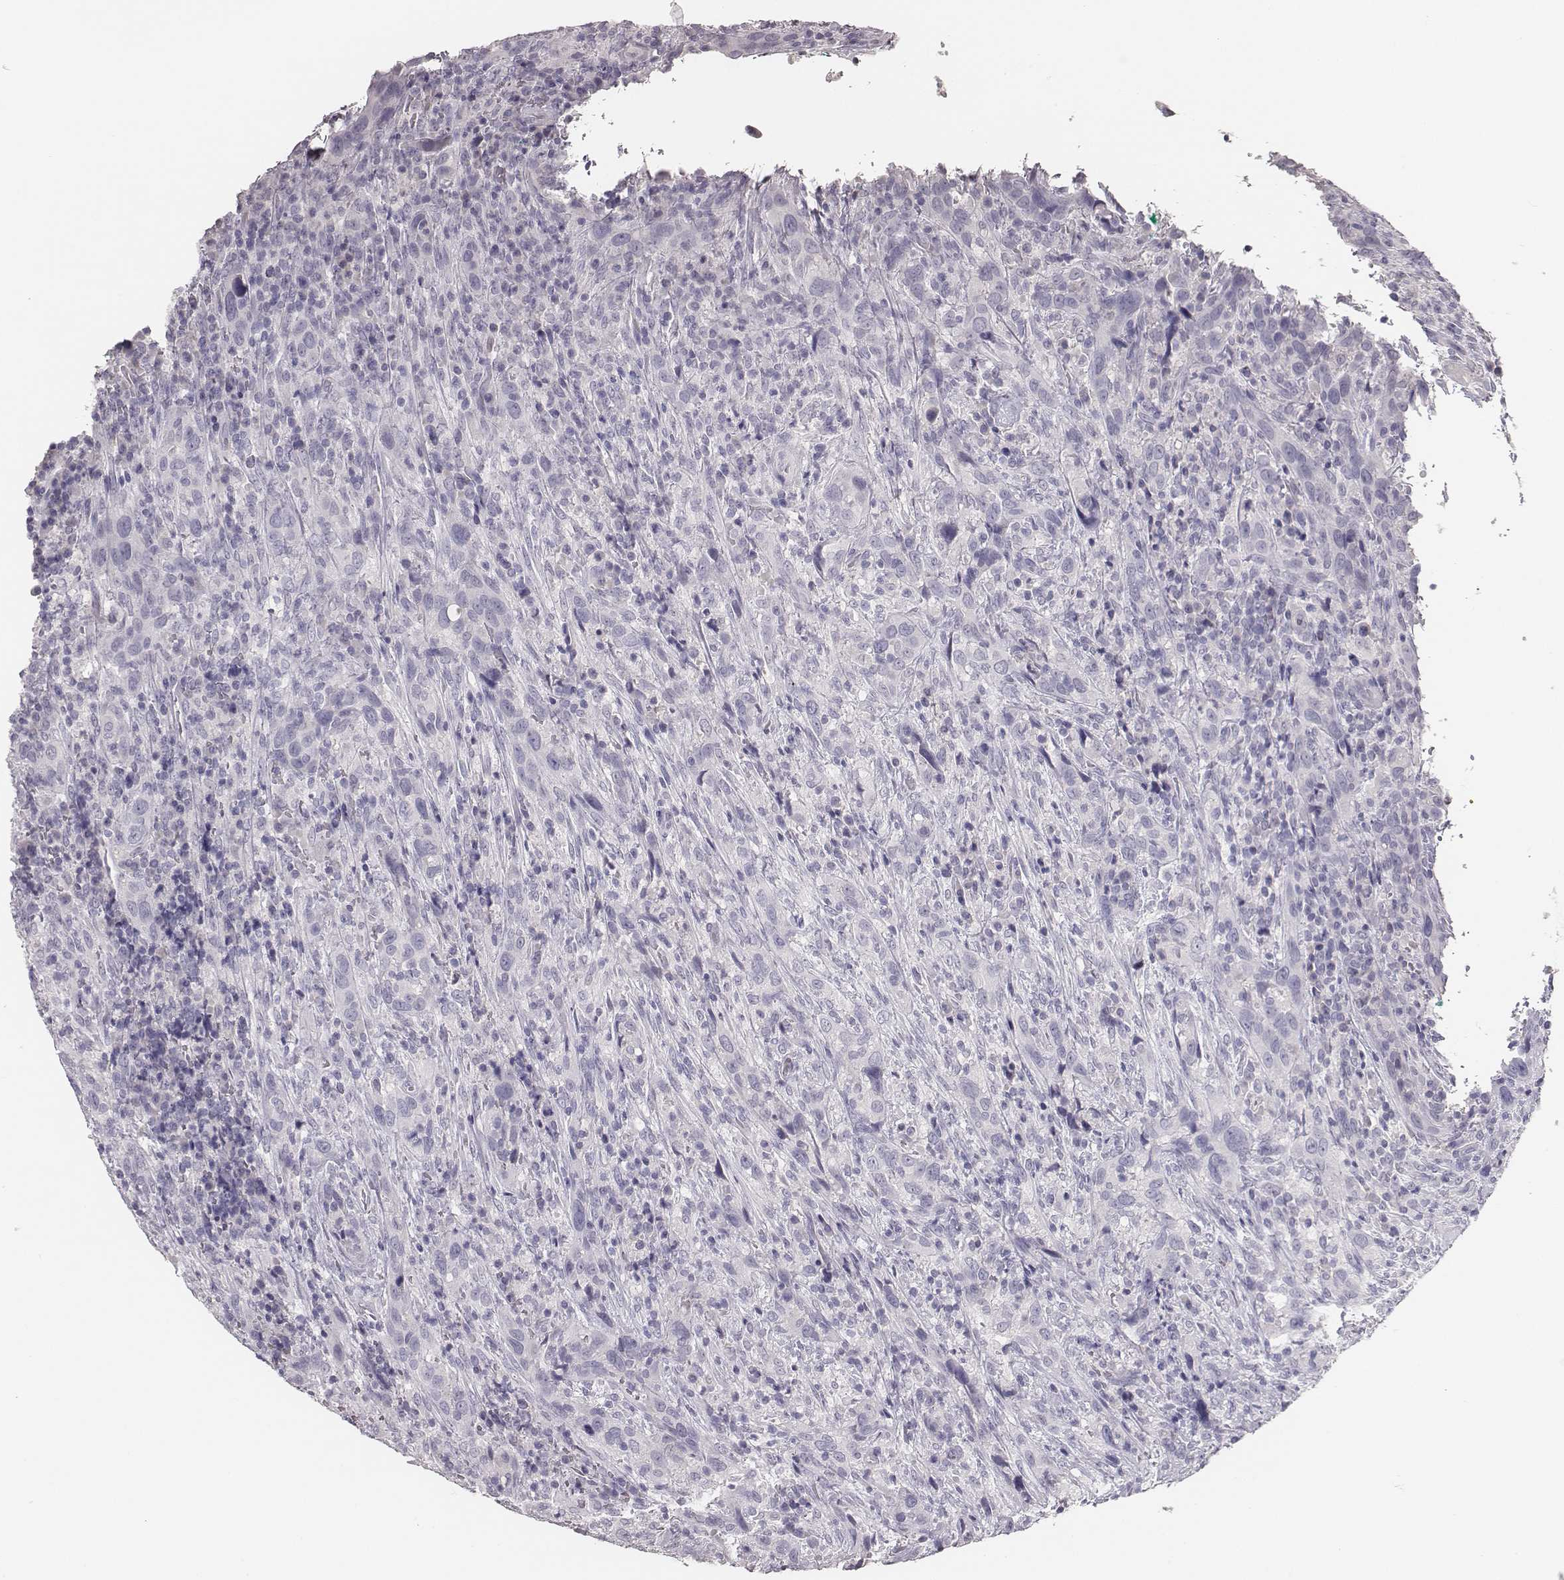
{"staining": {"intensity": "negative", "quantity": "none", "location": "none"}, "tissue": "urothelial cancer", "cell_type": "Tumor cells", "image_type": "cancer", "snomed": [{"axis": "morphology", "description": "Urothelial carcinoma, NOS"}, {"axis": "morphology", "description": "Urothelial carcinoma, High grade"}, {"axis": "topography", "description": "Urinary bladder"}], "caption": "A micrograph of human urothelial cancer is negative for staining in tumor cells.", "gene": "MYH6", "patient": {"sex": "female", "age": 64}}